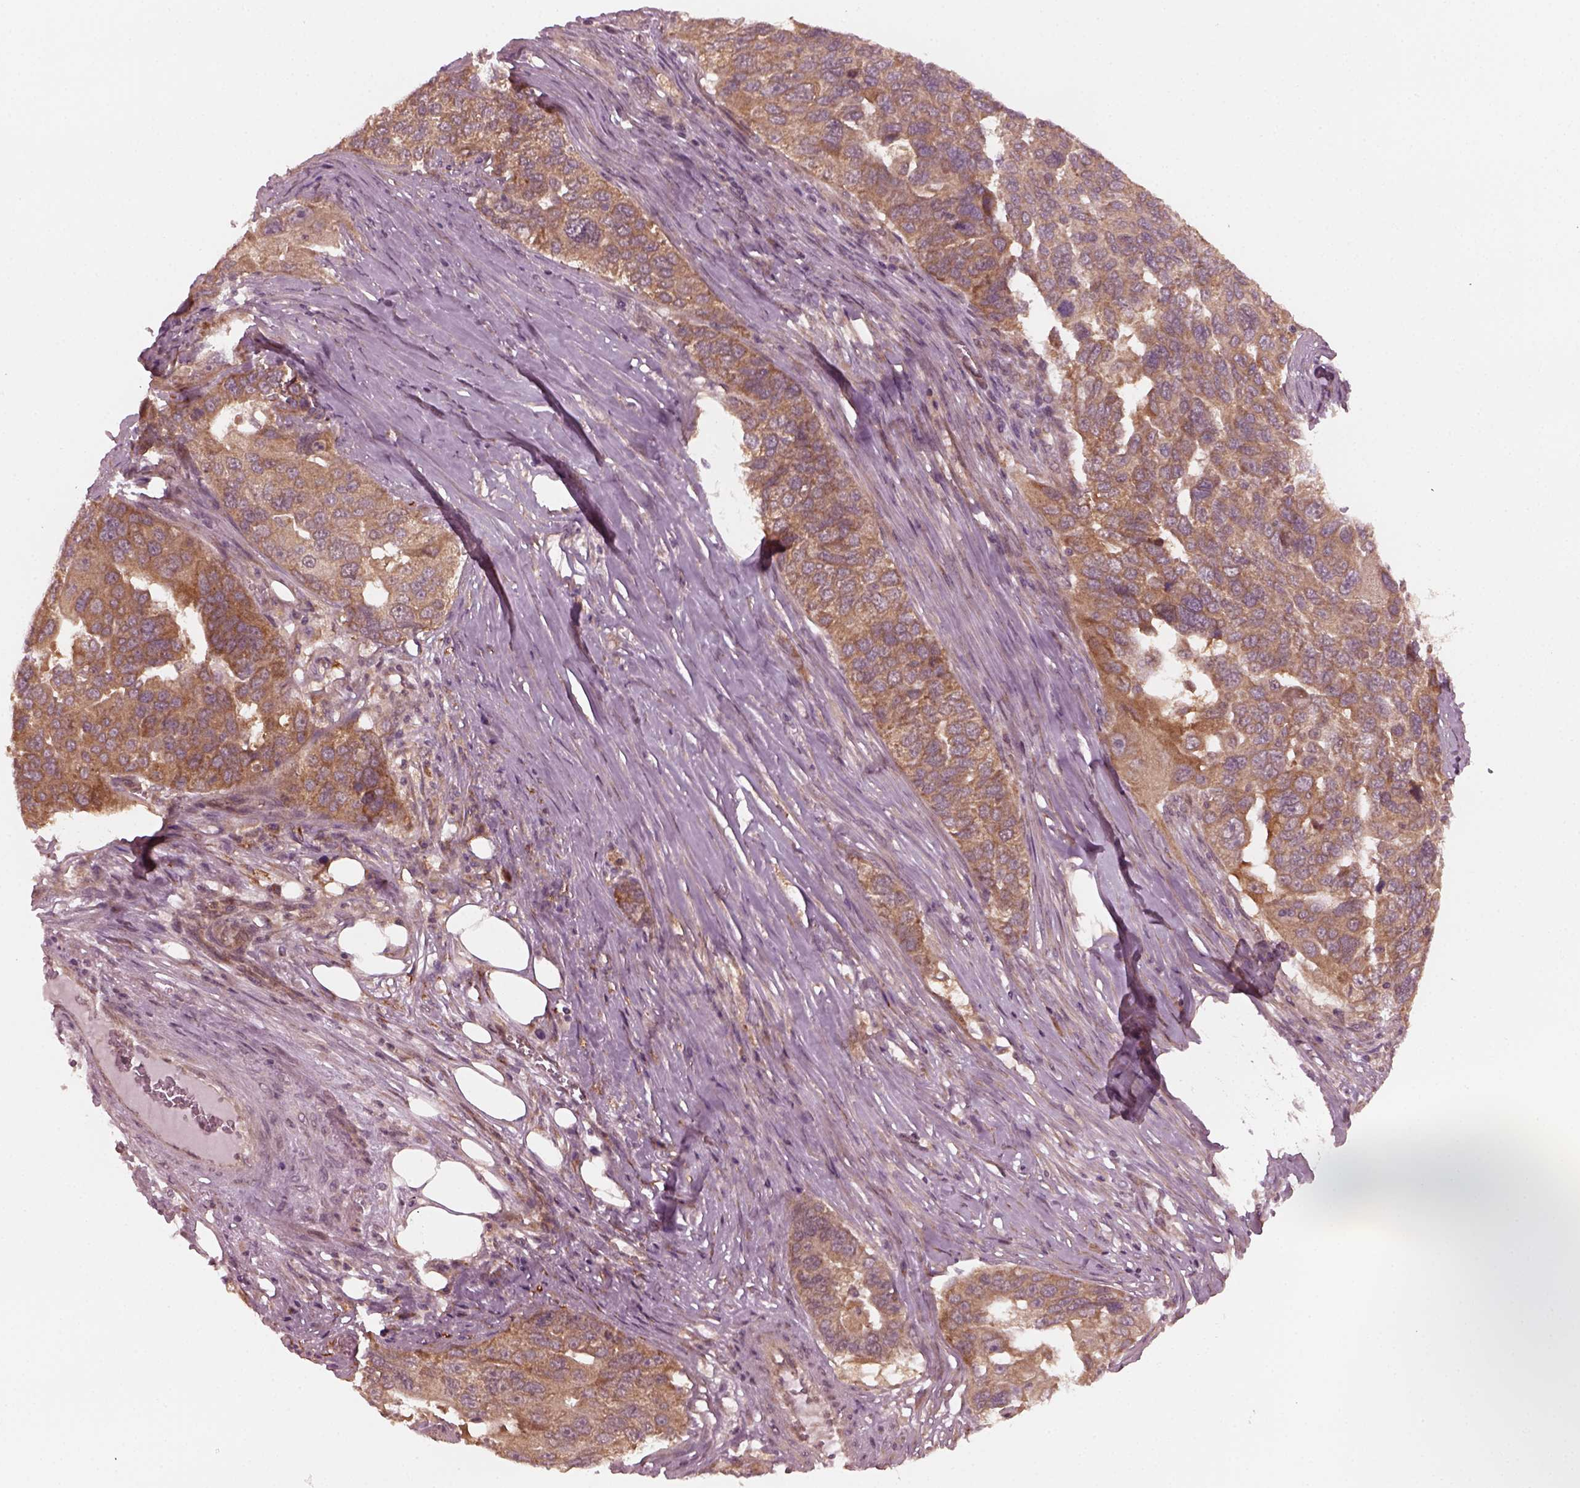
{"staining": {"intensity": "moderate", "quantity": "25%-75%", "location": "cytoplasmic/membranous"}, "tissue": "ovarian cancer", "cell_type": "Tumor cells", "image_type": "cancer", "snomed": [{"axis": "morphology", "description": "Carcinoma, endometroid"}, {"axis": "topography", "description": "Soft tissue"}, {"axis": "topography", "description": "Ovary"}], "caption": "An image of endometroid carcinoma (ovarian) stained for a protein shows moderate cytoplasmic/membranous brown staining in tumor cells.", "gene": "FAF2", "patient": {"sex": "female", "age": 52}}